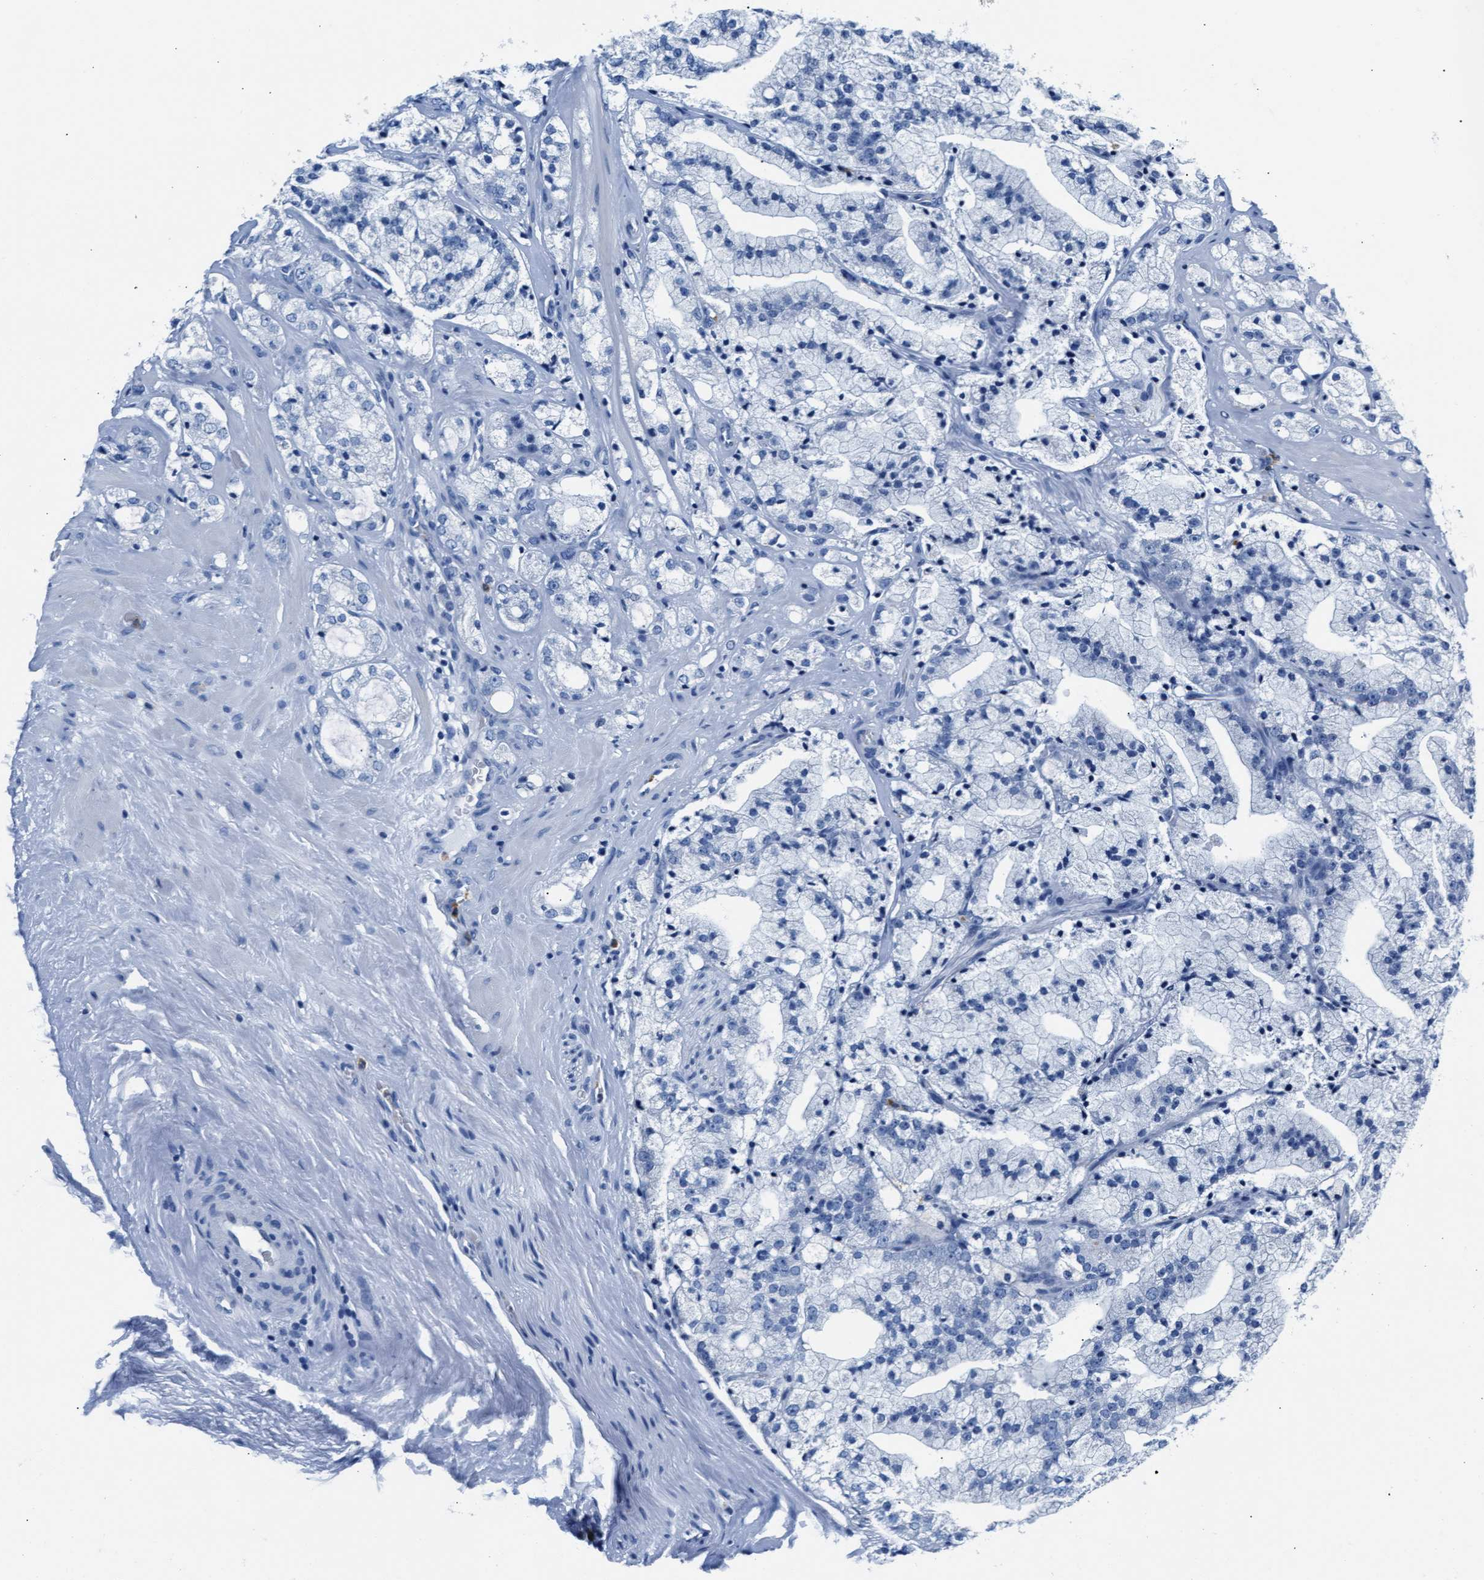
{"staining": {"intensity": "negative", "quantity": "none", "location": "none"}, "tissue": "prostate cancer", "cell_type": "Tumor cells", "image_type": "cancer", "snomed": [{"axis": "morphology", "description": "Adenocarcinoma, High grade"}, {"axis": "topography", "description": "Prostate"}], "caption": "Image shows no protein staining in tumor cells of prostate cancer (high-grade adenocarcinoma) tissue.", "gene": "MMP8", "patient": {"sex": "male", "age": 64}}